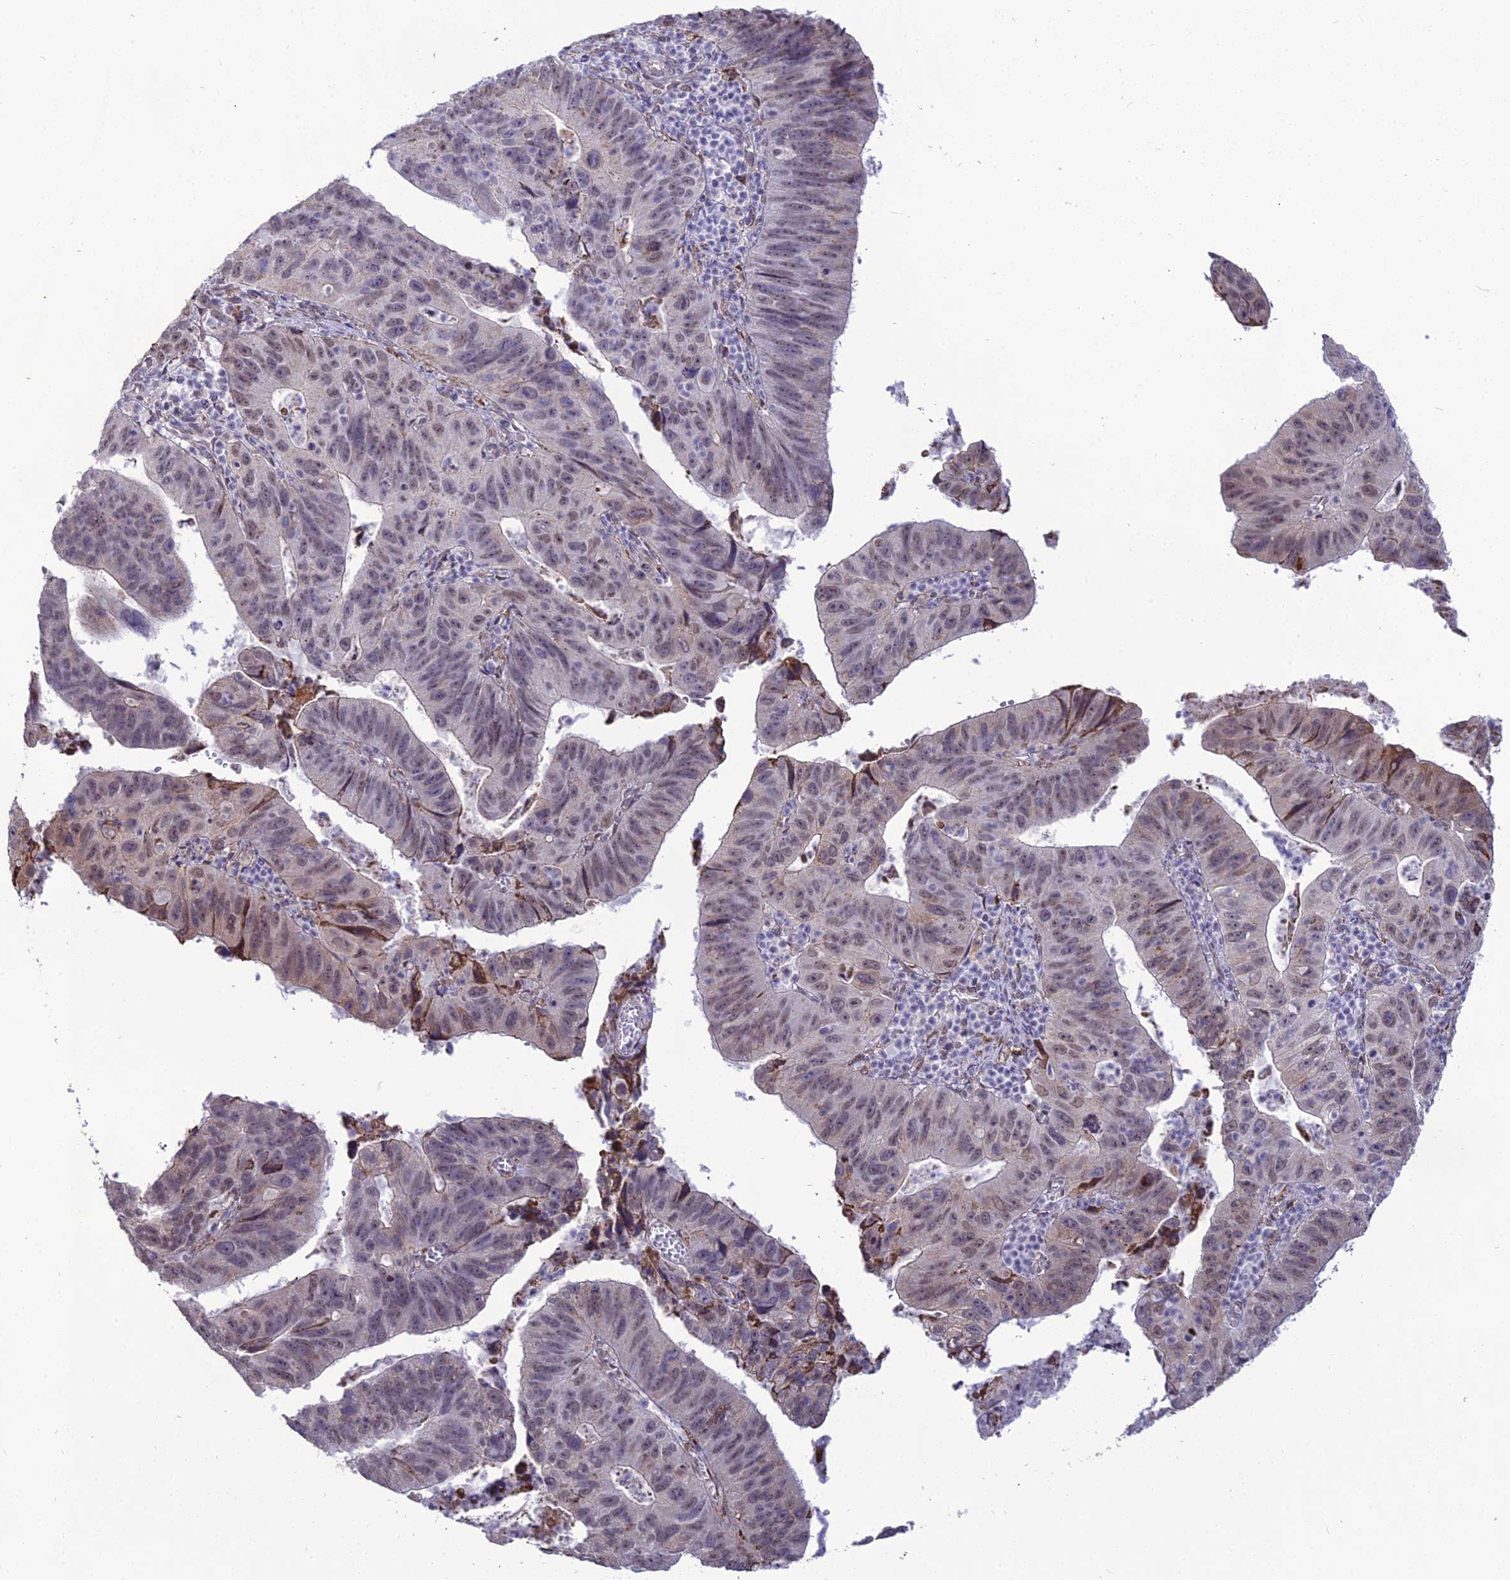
{"staining": {"intensity": "moderate", "quantity": "<25%", "location": "cytoplasmic/membranous"}, "tissue": "stomach cancer", "cell_type": "Tumor cells", "image_type": "cancer", "snomed": [{"axis": "morphology", "description": "Adenocarcinoma, NOS"}, {"axis": "topography", "description": "Stomach"}], "caption": "Moderate cytoplasmic/membranous protein positivity is seen in approximately <25% of tumor cells in adenocarcinoma (stomach).", "gene": "TROAP", "patient": {"sex": "male", "age": 59}}